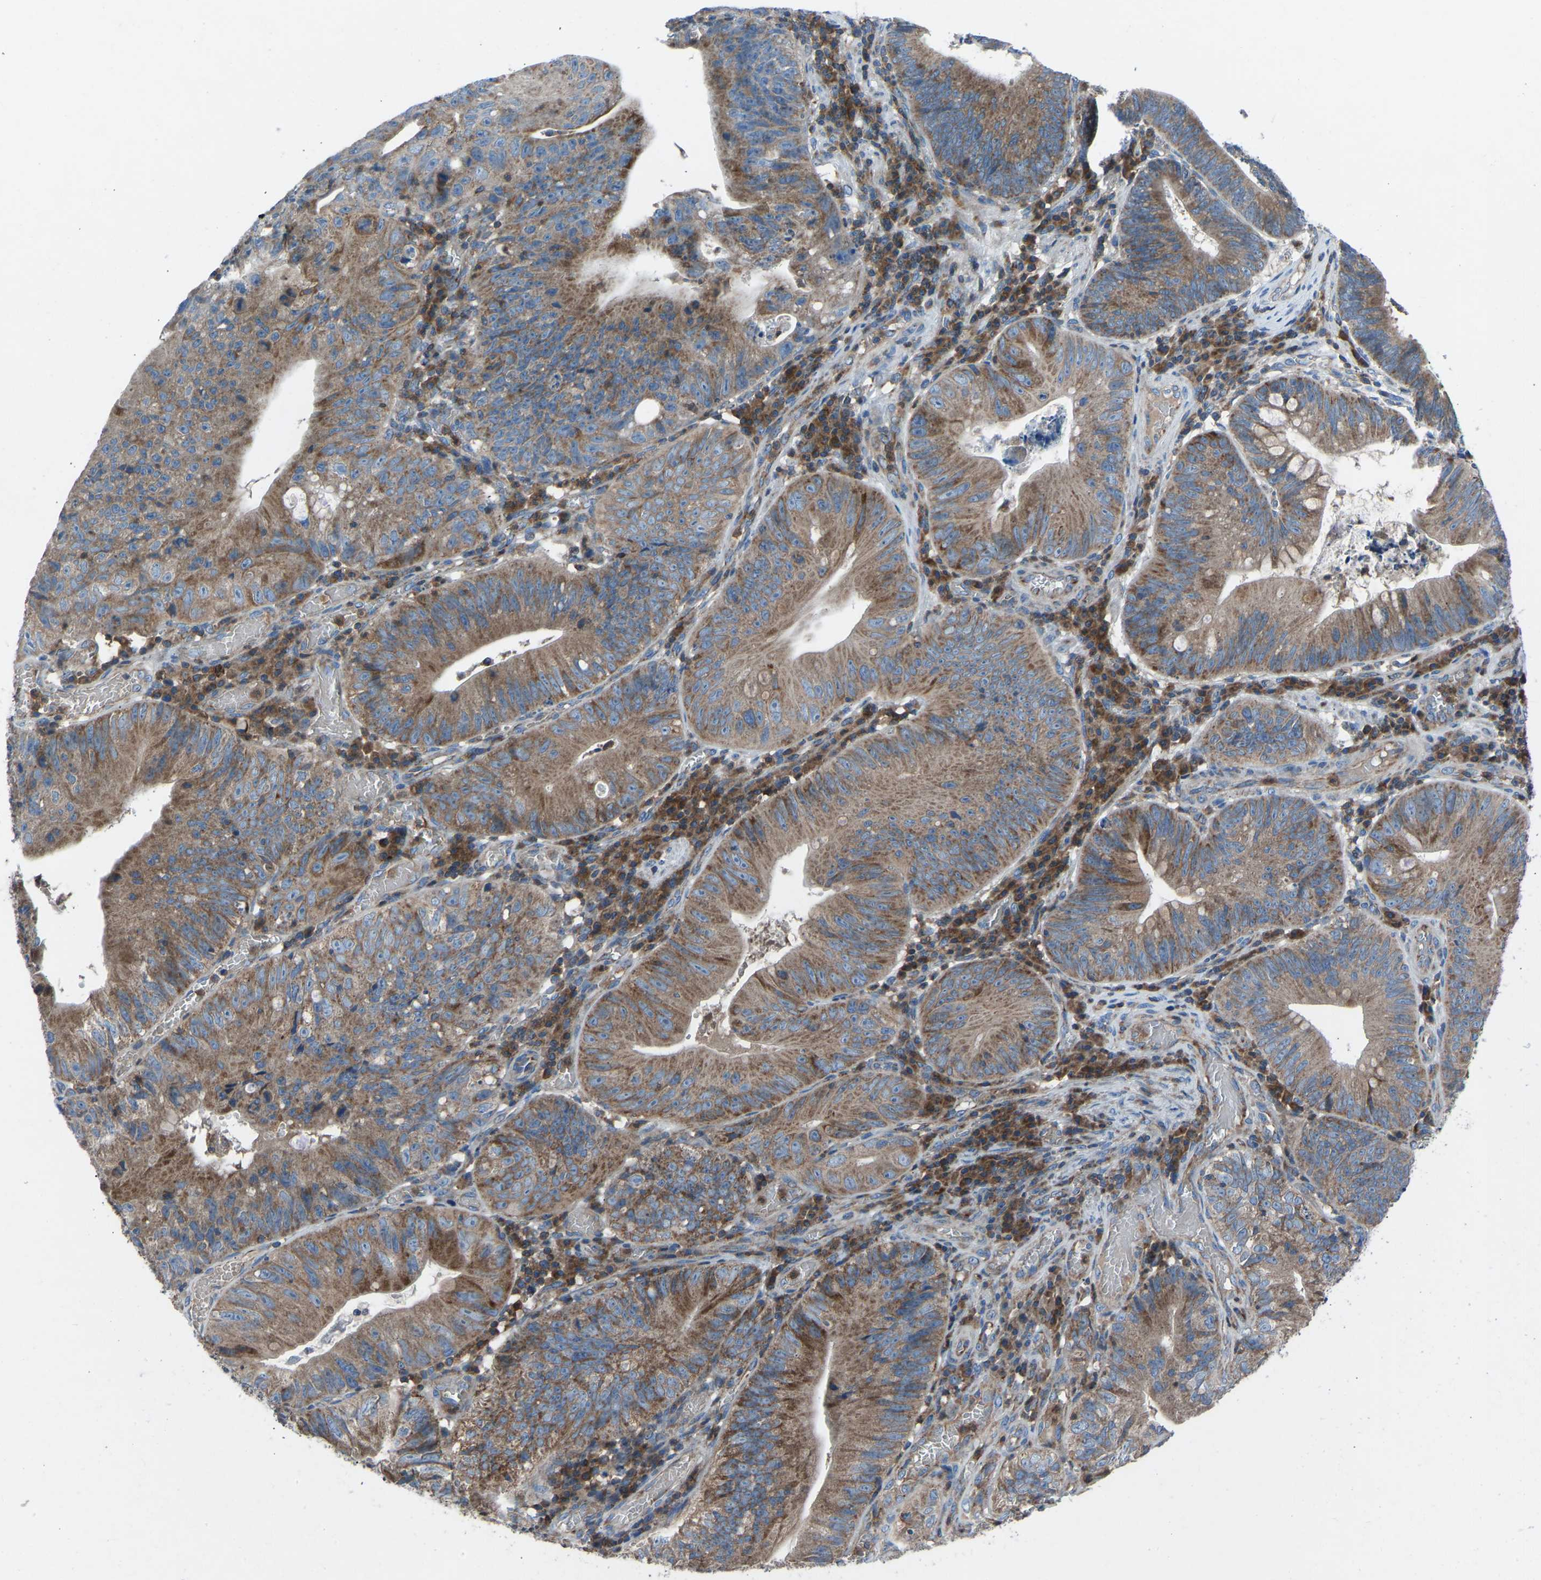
{"staining": {"intensity": "moderate", "quantity": ">75%", "location": "cytoplasmic/membranous"}, "tissue": "stomach cancer", "cell_type": "Tumor cells", "image_type": "cancer", "snomed": [{"axis": "morphology", "description": "Adenocarcinoma, NOS"}, {"axis": "topography", "description": "Stomach"}], "caption": "Human stomach adenocarcinoma stained with a brown dye demonstrates moderate cytoplasmic/membranous positive staining in about >75% of tumor cells.", "gene": "GRK6", "patient": {"sex": "male", "age": 59}}